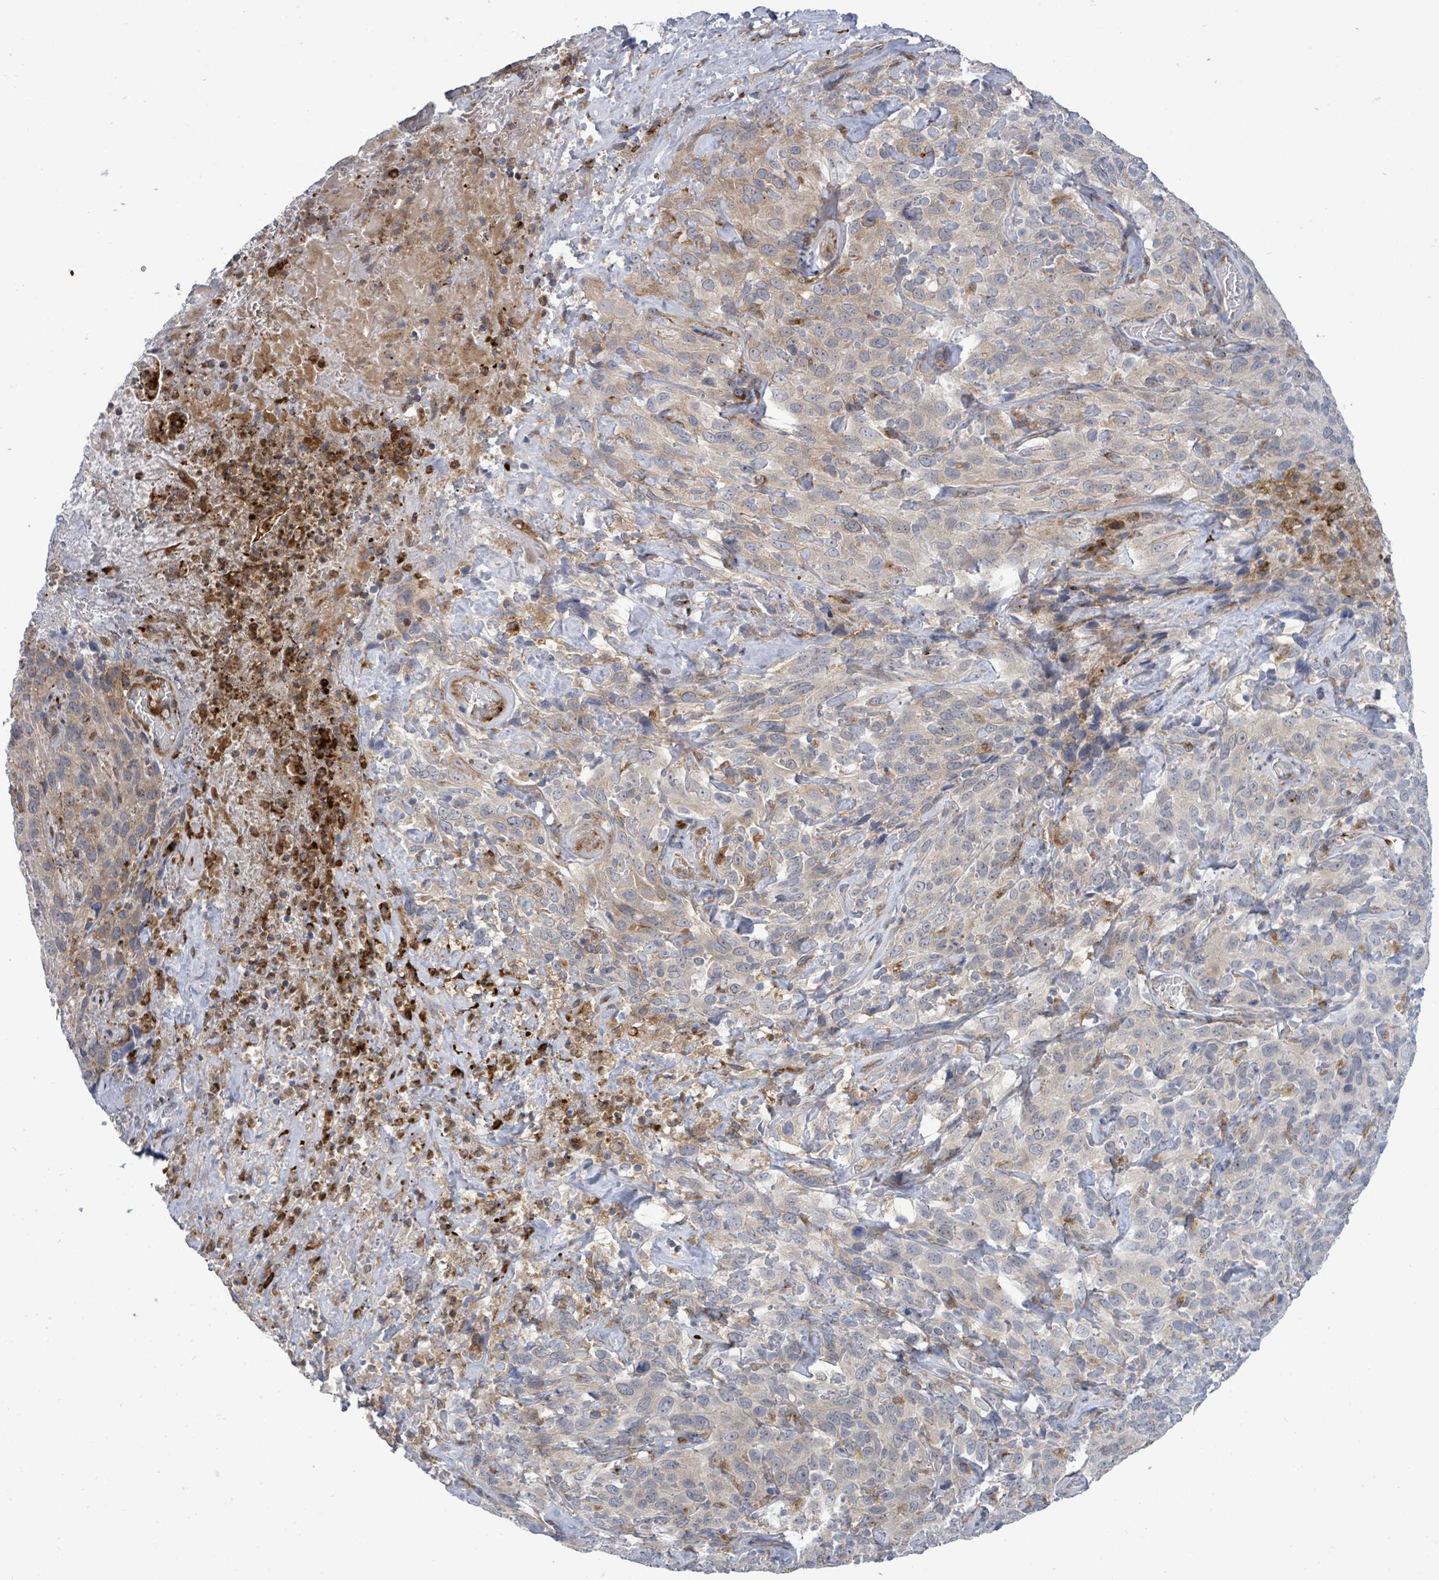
{"staining": {"intensity": "weak", "quantity": "<25%", "location": "cytoplasmic/membranous"}, "tissue": "cervical cancer", "cell_type": "Tumor cells", "image_type": "cancer", "snomed": [{"axis": "morphology", "description": "Squamous cell carcinoma, NOS"}, {"axis": "topography", "description": "Cervix"}], "caption": "Immunohistochemical staining of cervical cancer demonstrates no significant positivity in tumor cells.", "gene": "SAR1A", "patient": {"sex": "female", "age": 51}}